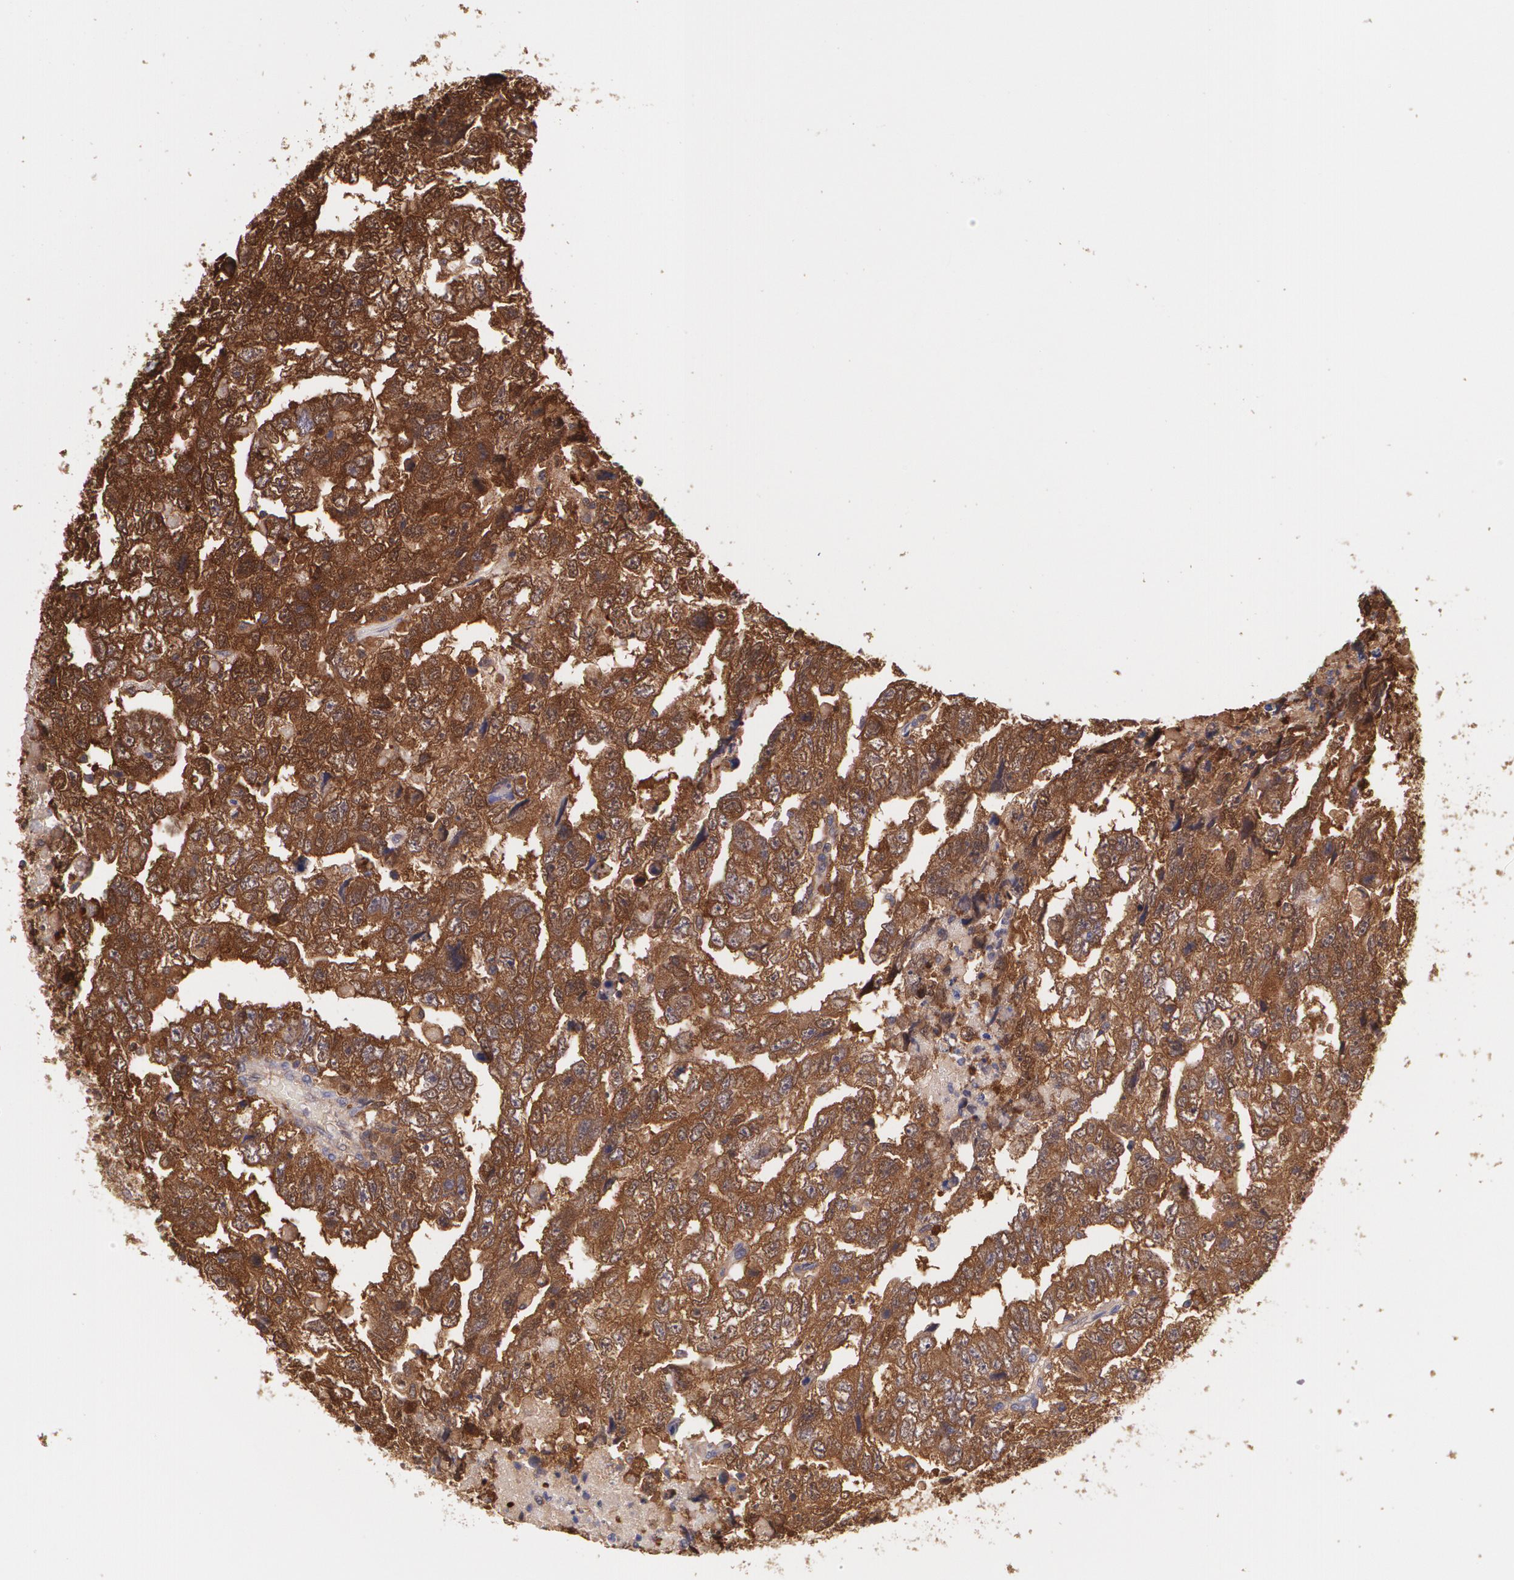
{"staining": {"intensity": "strong", "quantity": ">75%", "location": "cytoplasmic/membranous"}, "tissue": "testis cancer", "cell_type": "Tumor cells", "image_type": "cancer", "snomed": [{"axis": "morphology", "description": "Carcinoma, Embryonal, NOS"}, {"axis": "topography", "description": "Testis"}], "caption": "Immunohistochemistry image of testis embryonal carcinoma stained for a protein (brown), which reveals high levels of strong cytoplasmic/membranous expression in approximately >75% of tumor cells.", "gene": "HSPH1", "patient": {"sex": "male", "age": 36}}